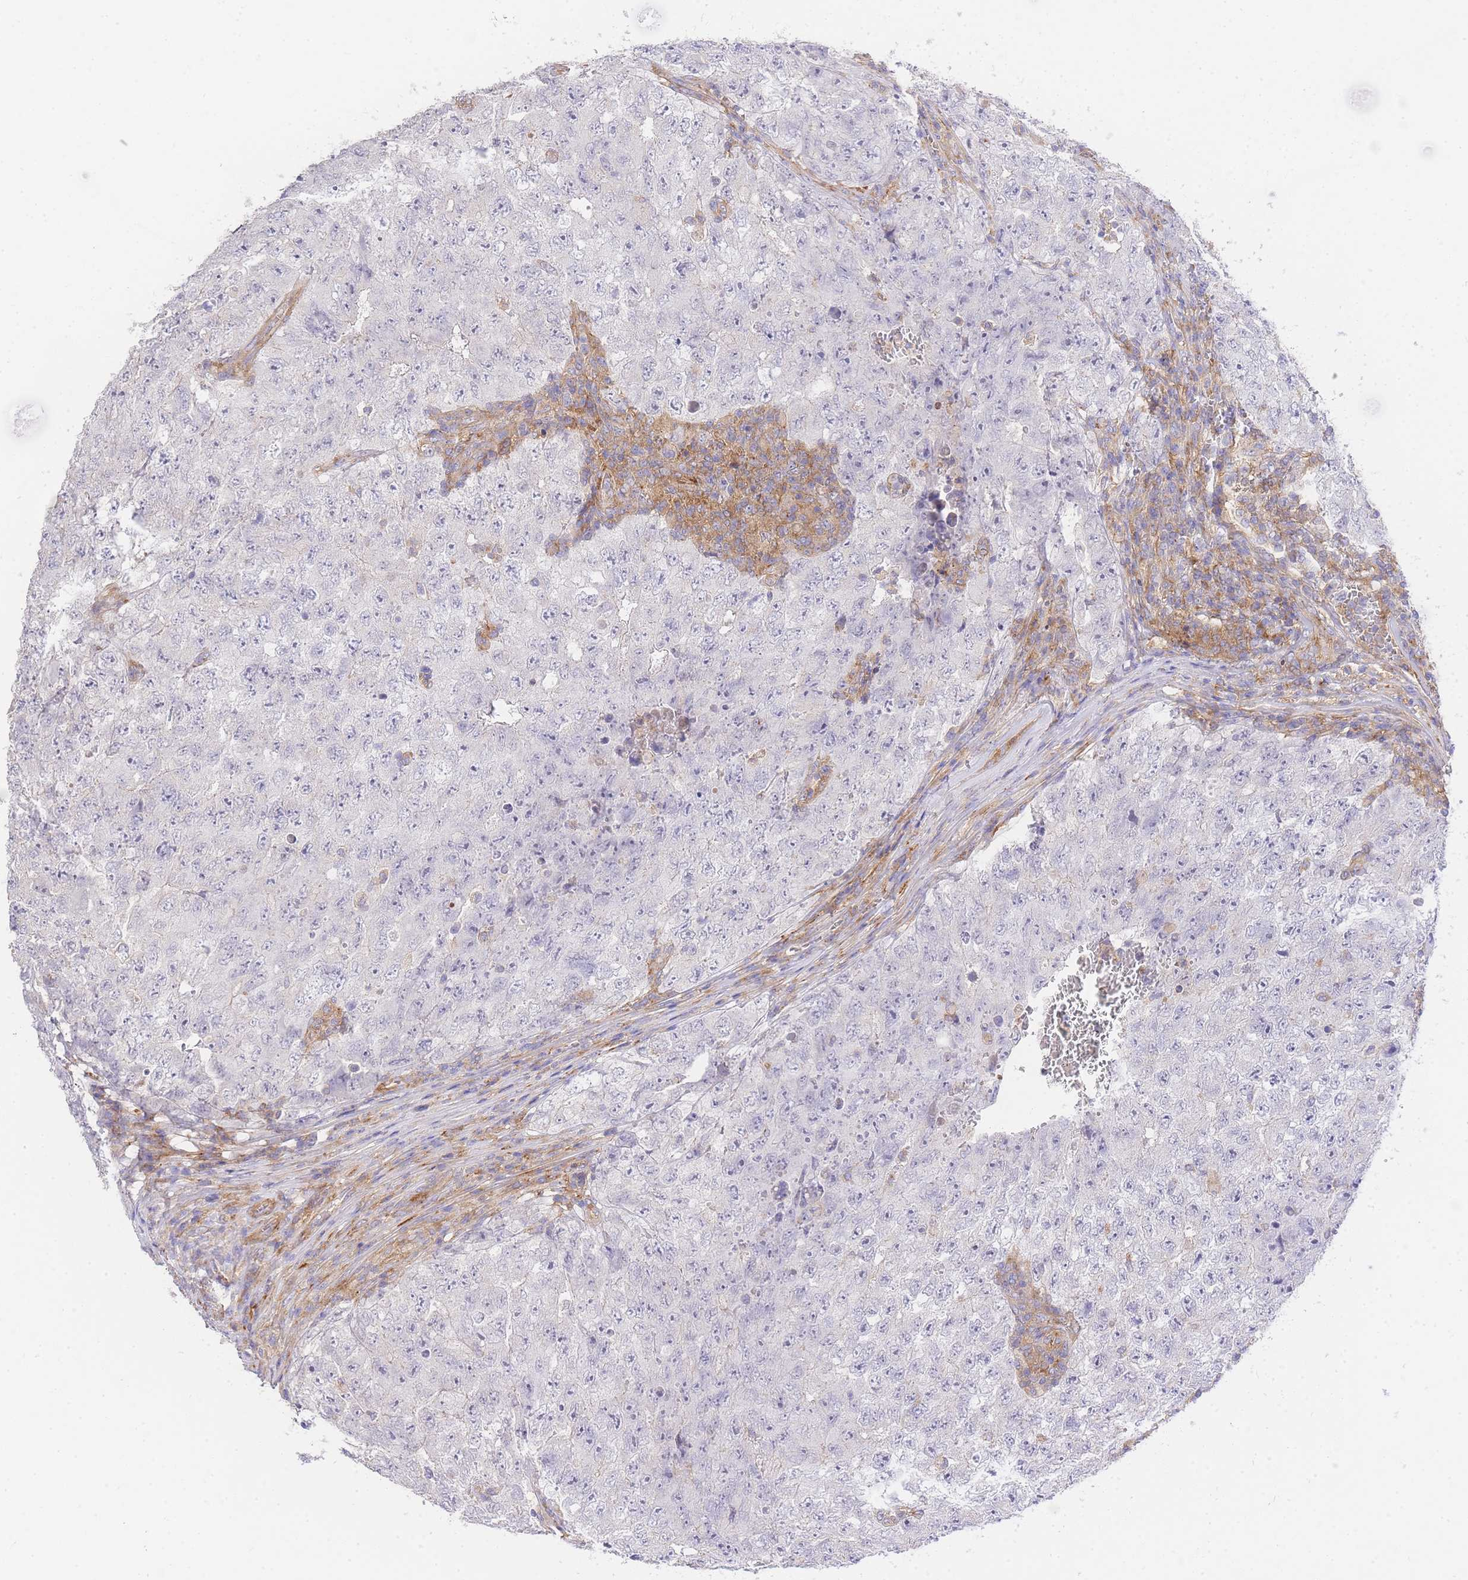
{"staining": {"intensity": "negative", "quantity": "none", "location": "none"}, "tissue": "testis cancer", "cell_type": "Tumor cells", "image_type": "cancer", "snomed": [{"axis": "morphology", "description": "Carcinoma, Embryonal, NOS"}, {"axis": "topography", "description": "Testis"}], "caption": "Immunohistochemistry (IHC) of human testis embryonal carcinoma shows no staining in tumor cells. (DAB immunohistochemistry with hematoxylin counter stain).", "gene": "INSYN2B", "patient": {"sex": "male", "age": 17}}